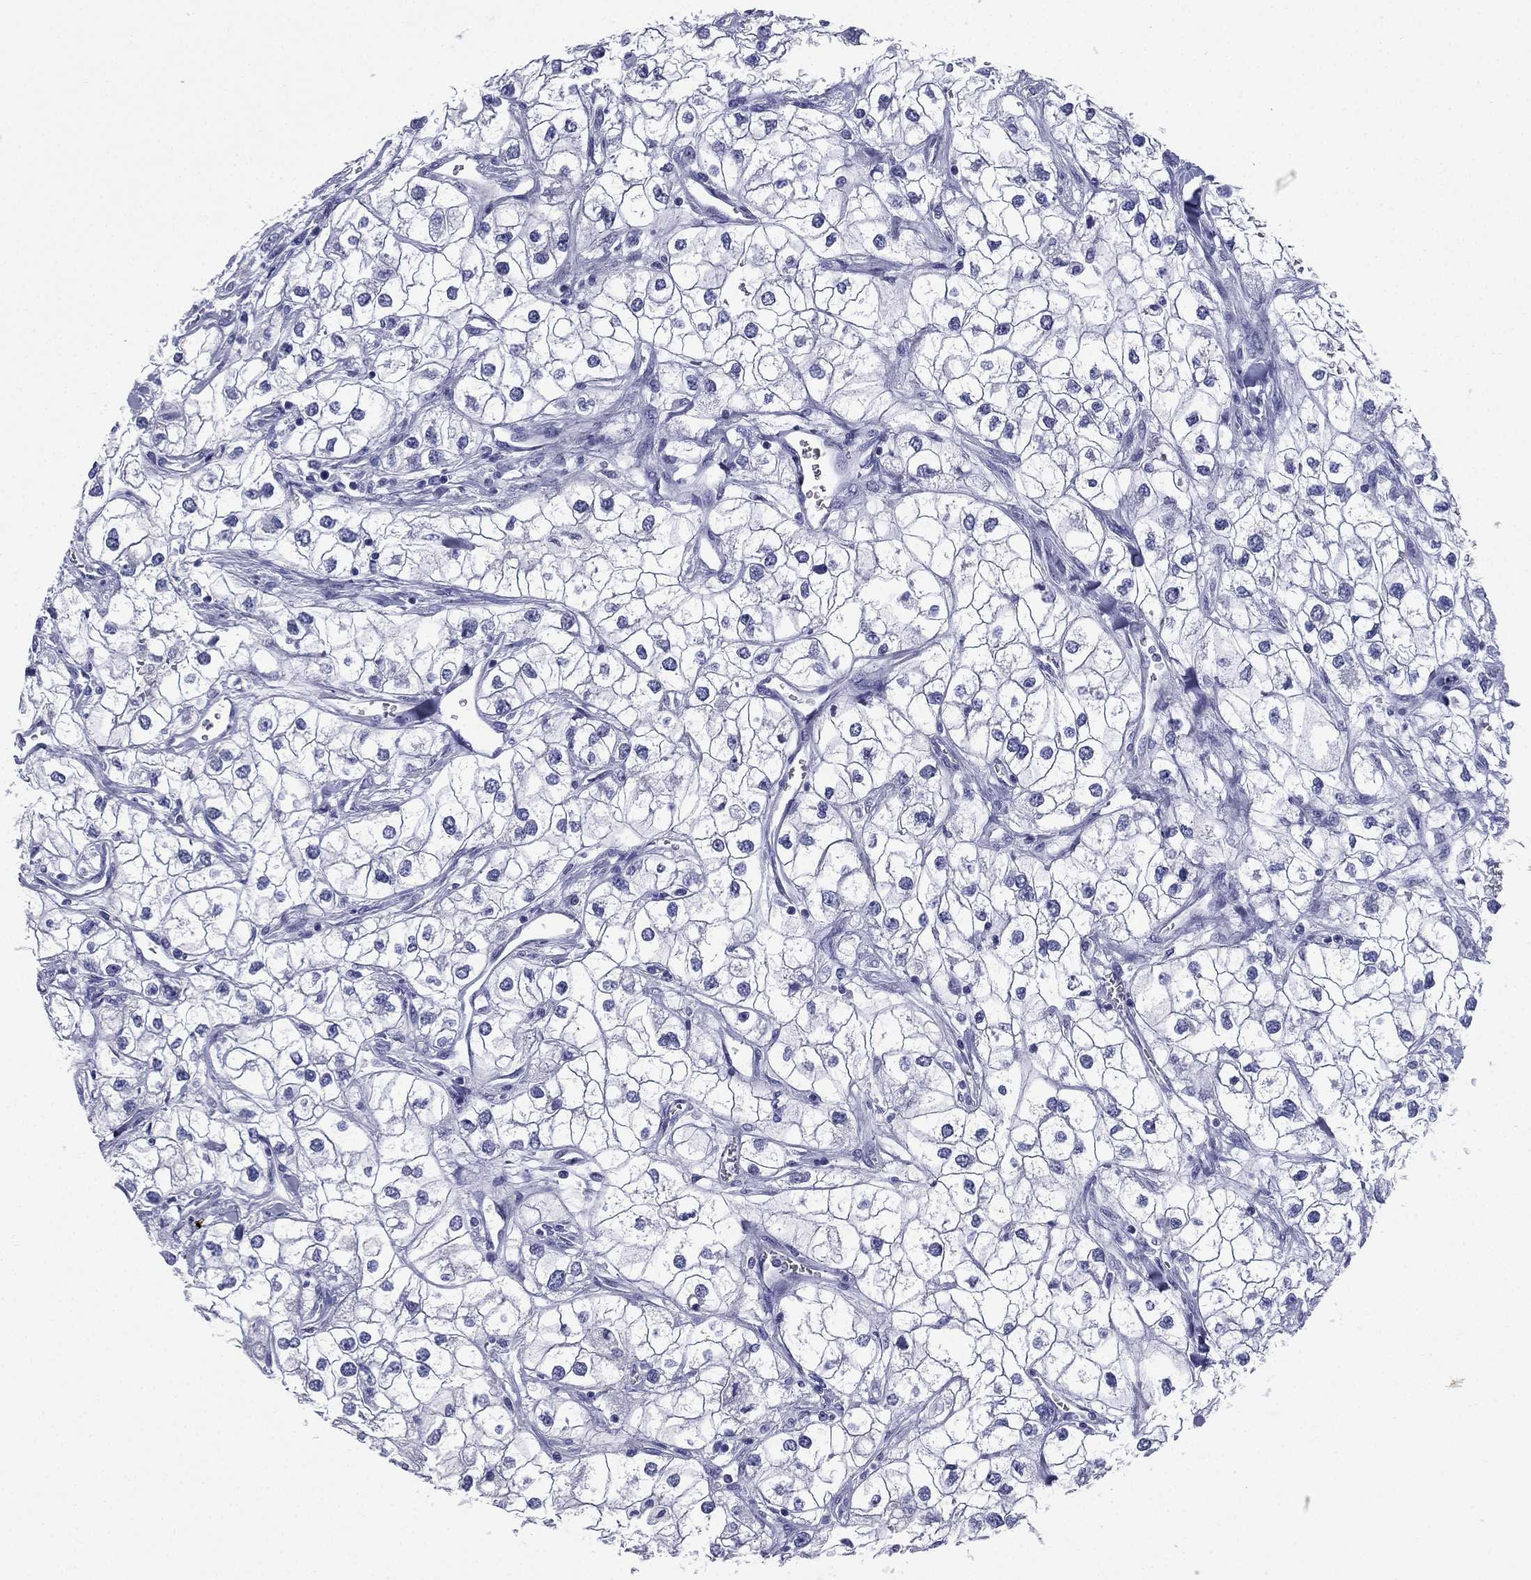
{"staining": {"intensity": "negative", "quantity": "none", "location": "none"}, "tissue": "renal cancer", "cell_type": "Tumor cells", "image_type": "cancer", "snomed": [{"axis": "morphology", "description": "Adenocarcinoma, NOS"}, {"axis": "topography", "description": "Kidney"}], "caption": "Renal adenocarcinoma stained for a protein using immunohistochemistry displays no expression tumor cells.", "gene": "FCER2", "patient": {"sex": "male", "age": 59}}